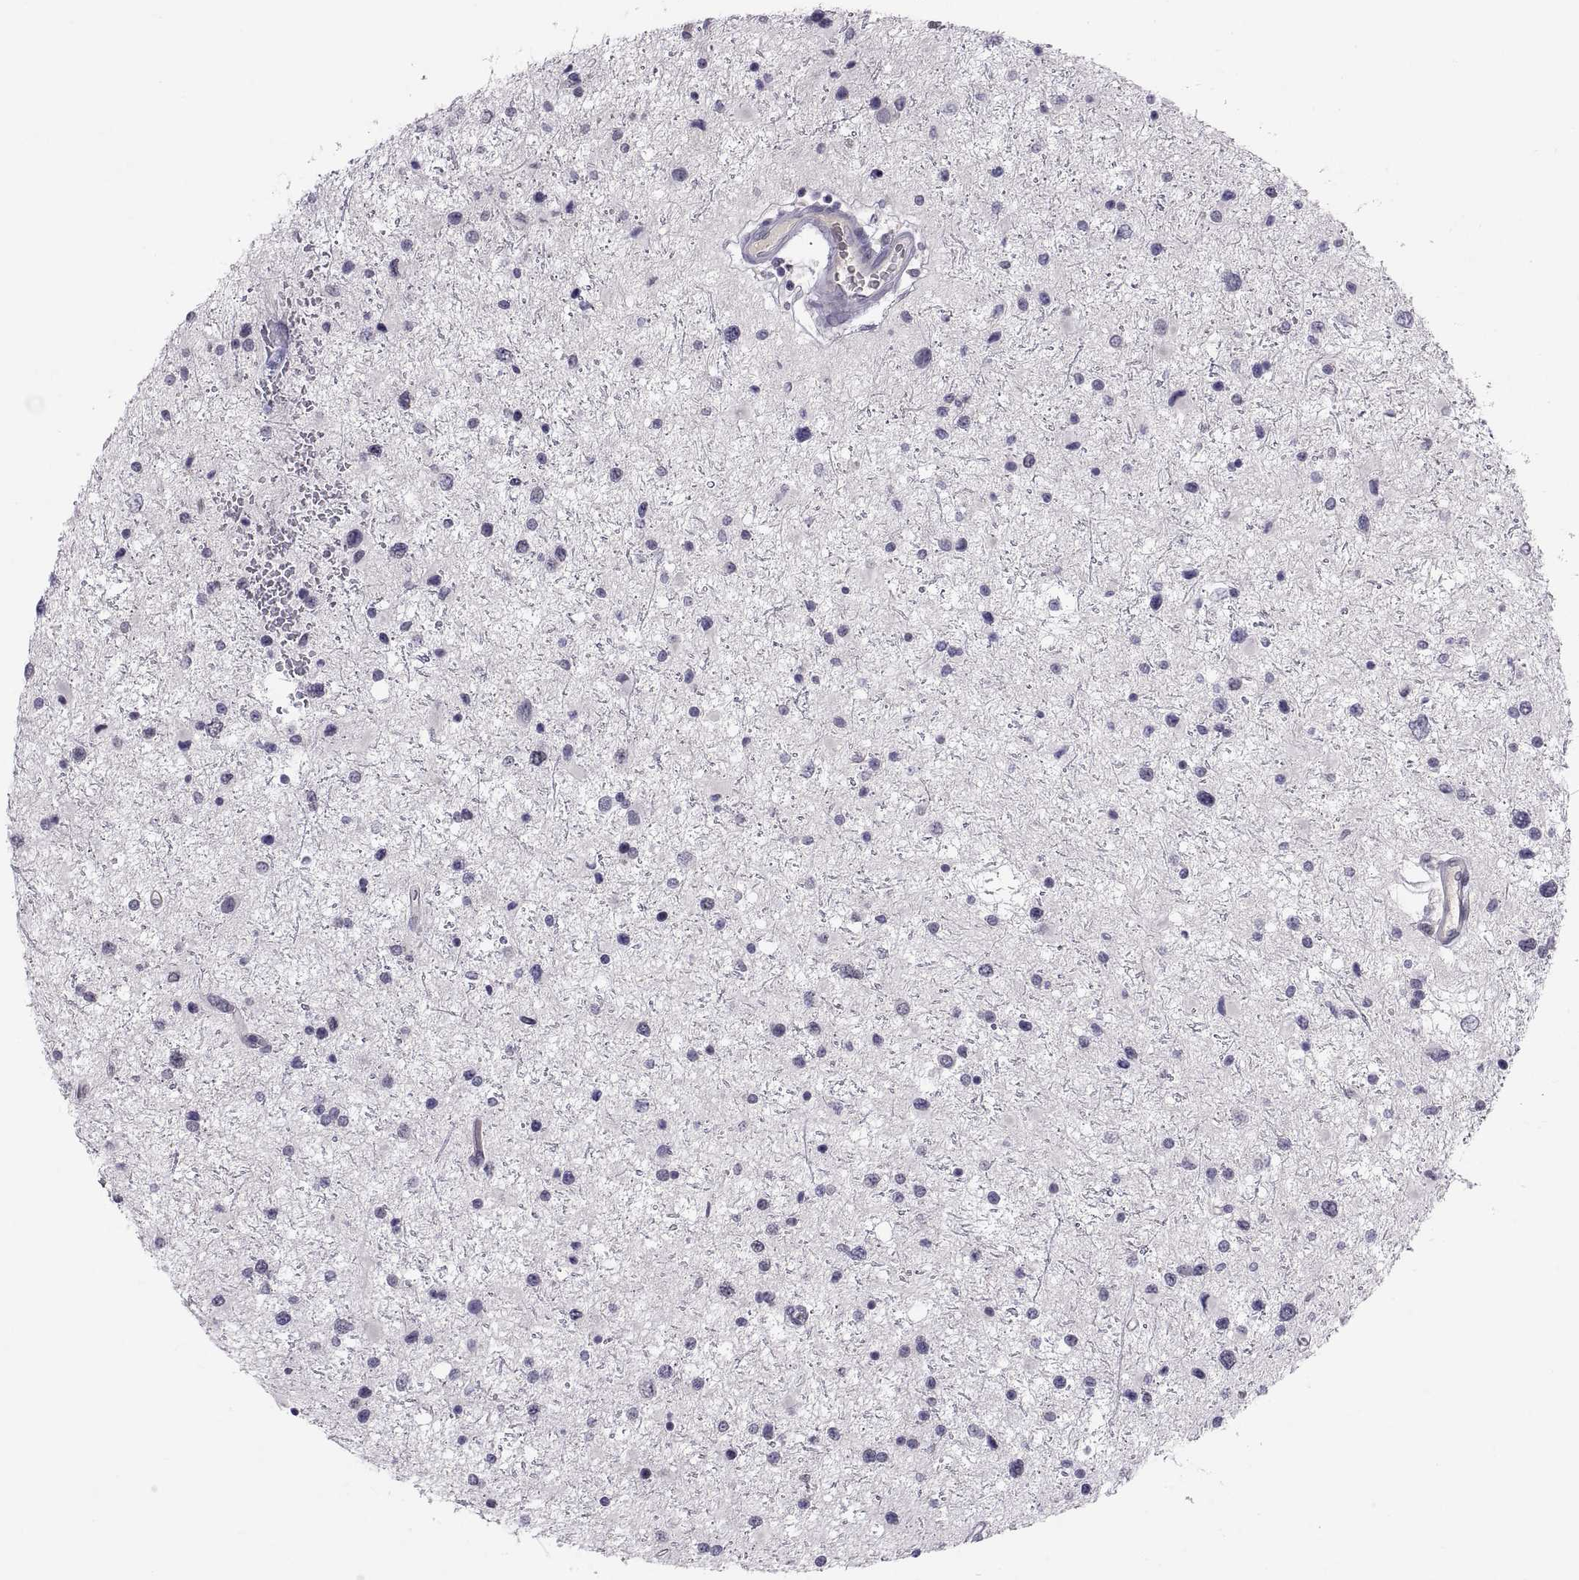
{"staining": {"intensity": "negative", "quantity": "none", "location": "none"}, "tissue": "glioma", "cell_type": "Tumor cells", "image_type": "cancer", "snomed": [{"axis": "morphology", "description": "Glioma, malignant, Low grade"}, {"axis": "topography", "description": "Brain"}], "caption": "Human glioma stained for a protein using immunohistochemistry (IHC) exhibits no positivity in tumor cells.", "gene": "PKP1", "patient": {"sex": "female", "age": 32}}